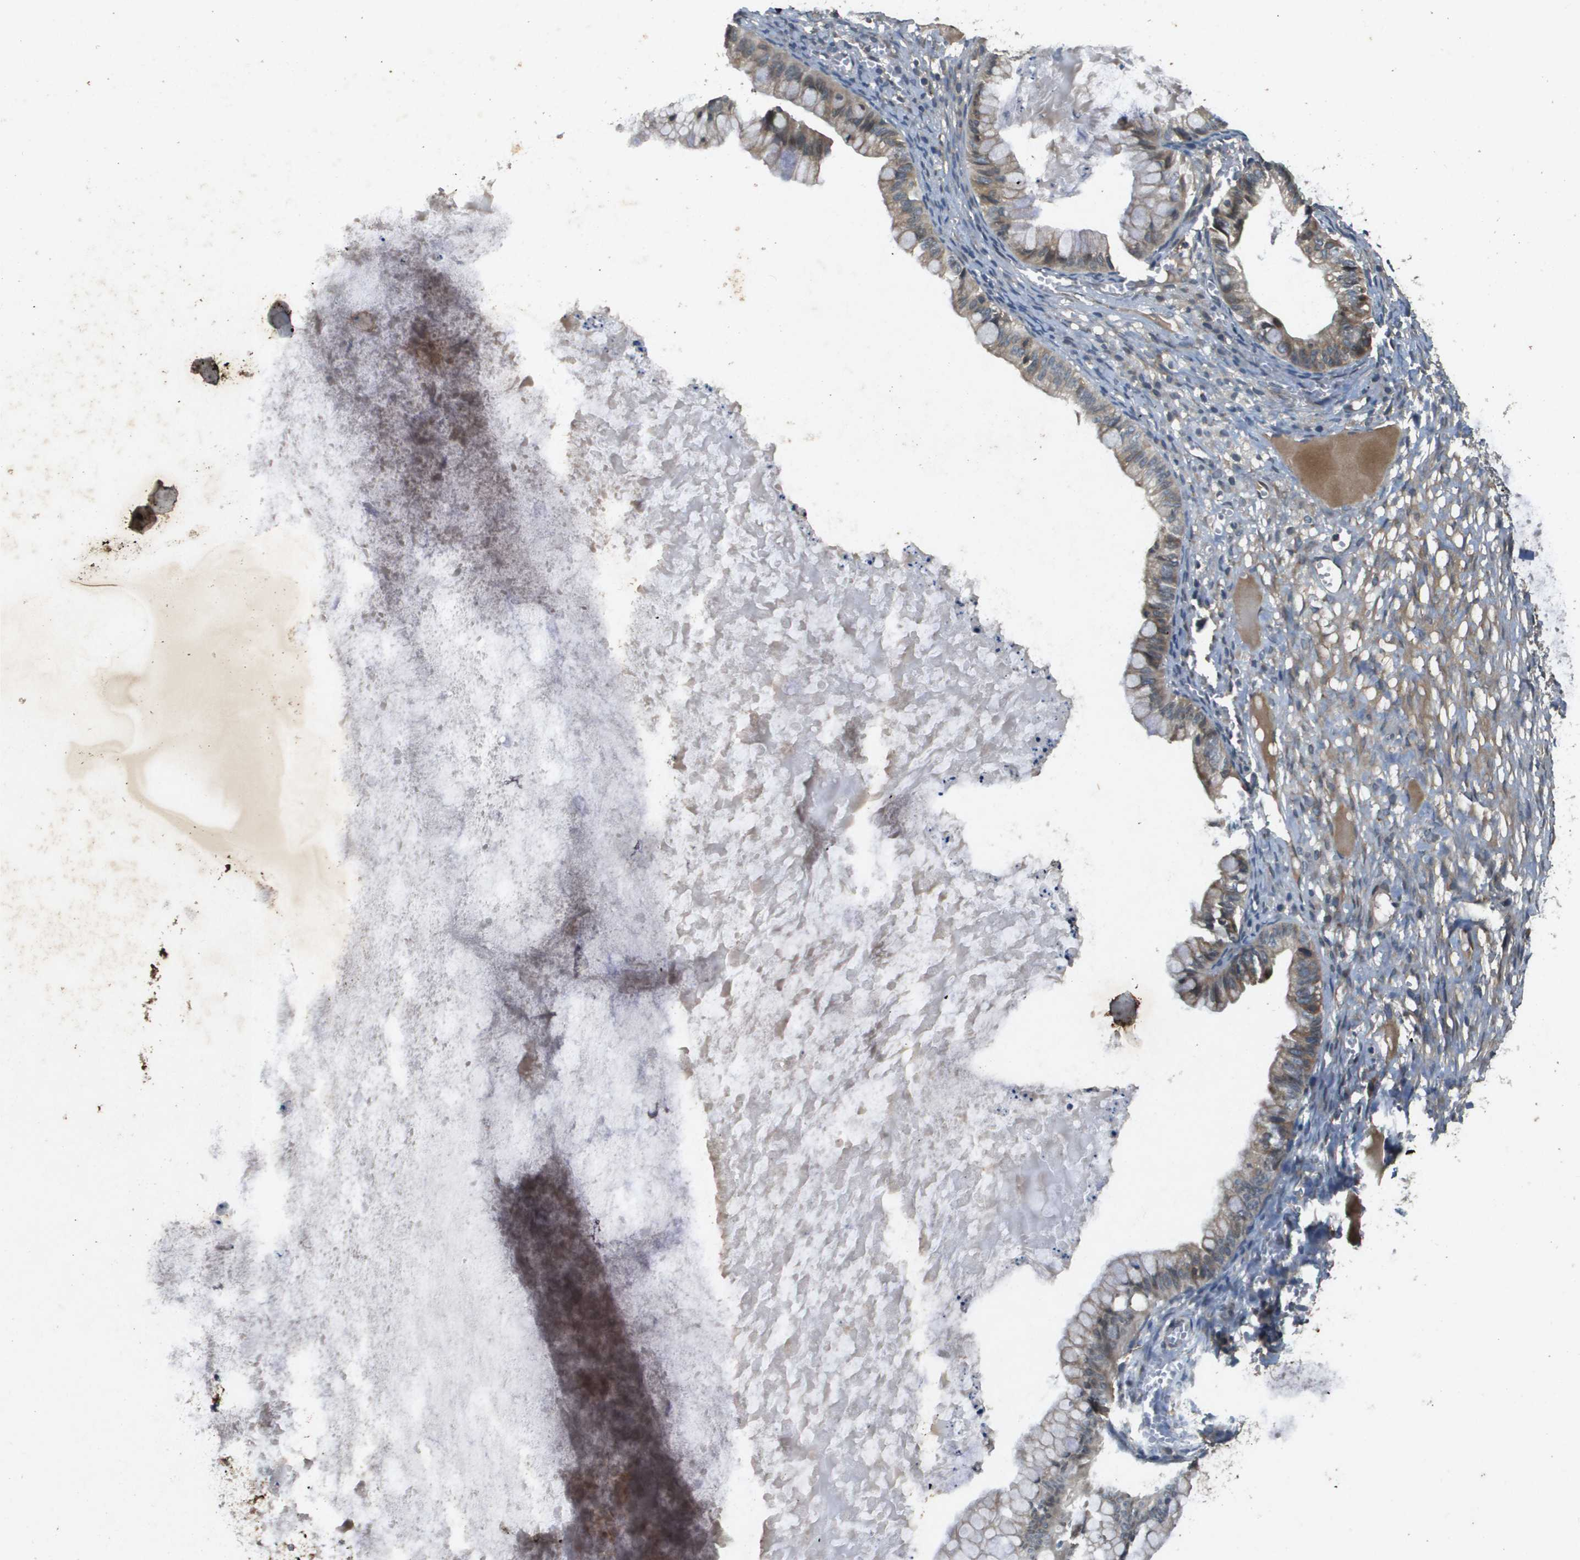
{"staining": {"intensity": "weak", "quantity": ">75%", "location": "cytoplasmic/membranous"}, "tissue": "ovarian cancer", "cell_type": "Tumor cells", "image_type": "cancer", "snomed": [{"axis": "morphology", "description": "Cystadenocarcinoma, mucinous, NOS"}, {"axis": "topography", "description": "Ovary"}], "caption": "This image exhibits ovarian cancer (mucinous cystadenocarcinoma) stained with immunohistochemistry to label a protein in brown. The cytoplasmic/membranous of tumor cells show weak positivity for the protein. Nuclei are counter-stained blue.", "gene": "PGAP3", "patient": {"sex": "female", "age": 57}}